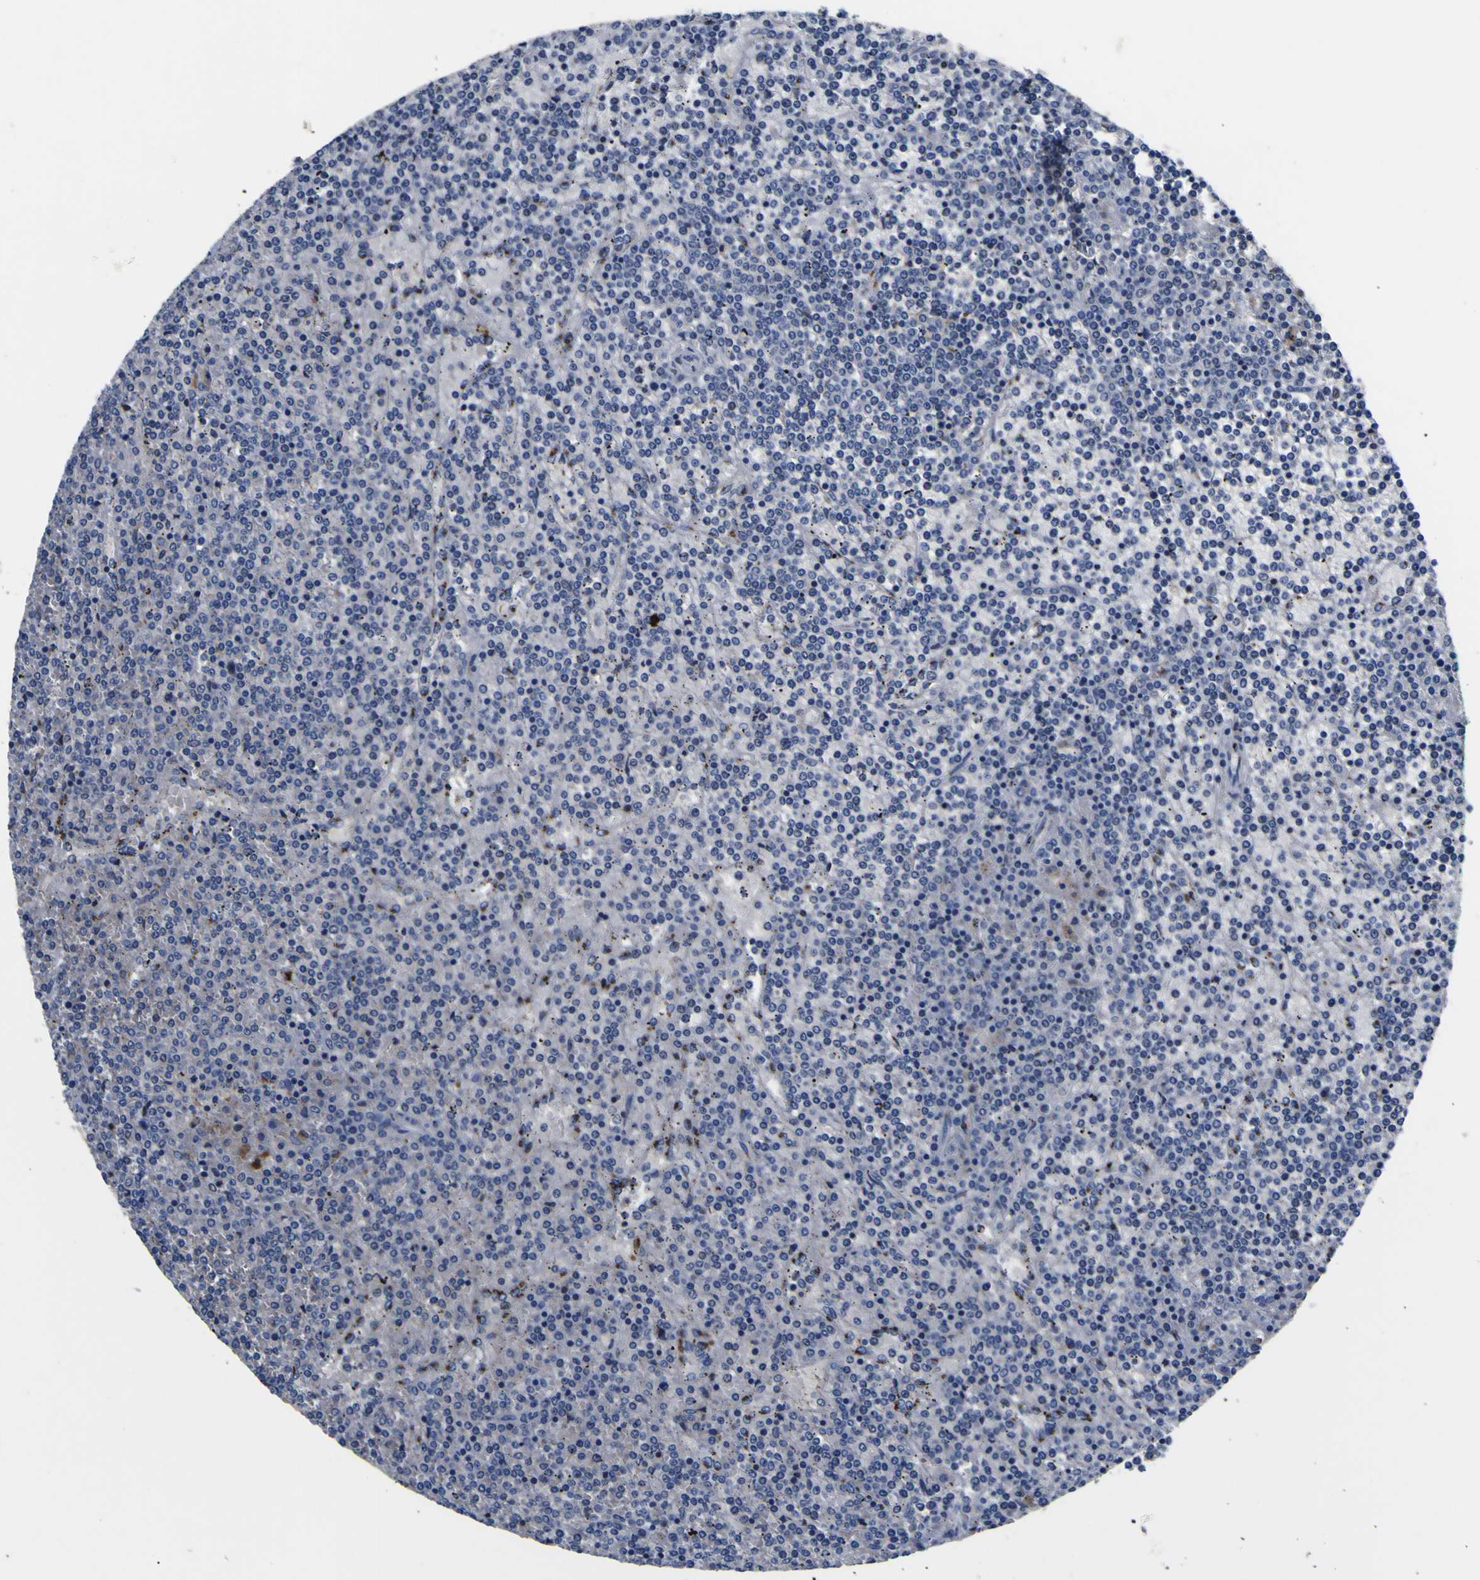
{"staining": {"intensity": "negative", "quantity": "none", "location": "none"}, "tissue": "lymphoma", "cell_type": "Tumor cells", "image_type": "cancer", "snomed": [{"axis": "morphology", "description": "Malignant lymphoma, non-Hodgkin's type, Low grade"}, {"axis": "topography", "description": "Spleen"}], "caption": "This is an immunohistochemistry image of lymphoma. There is no expression in tumor cells.", "gene": "COA1", "patient": {"sex": "female", "age": 19}}